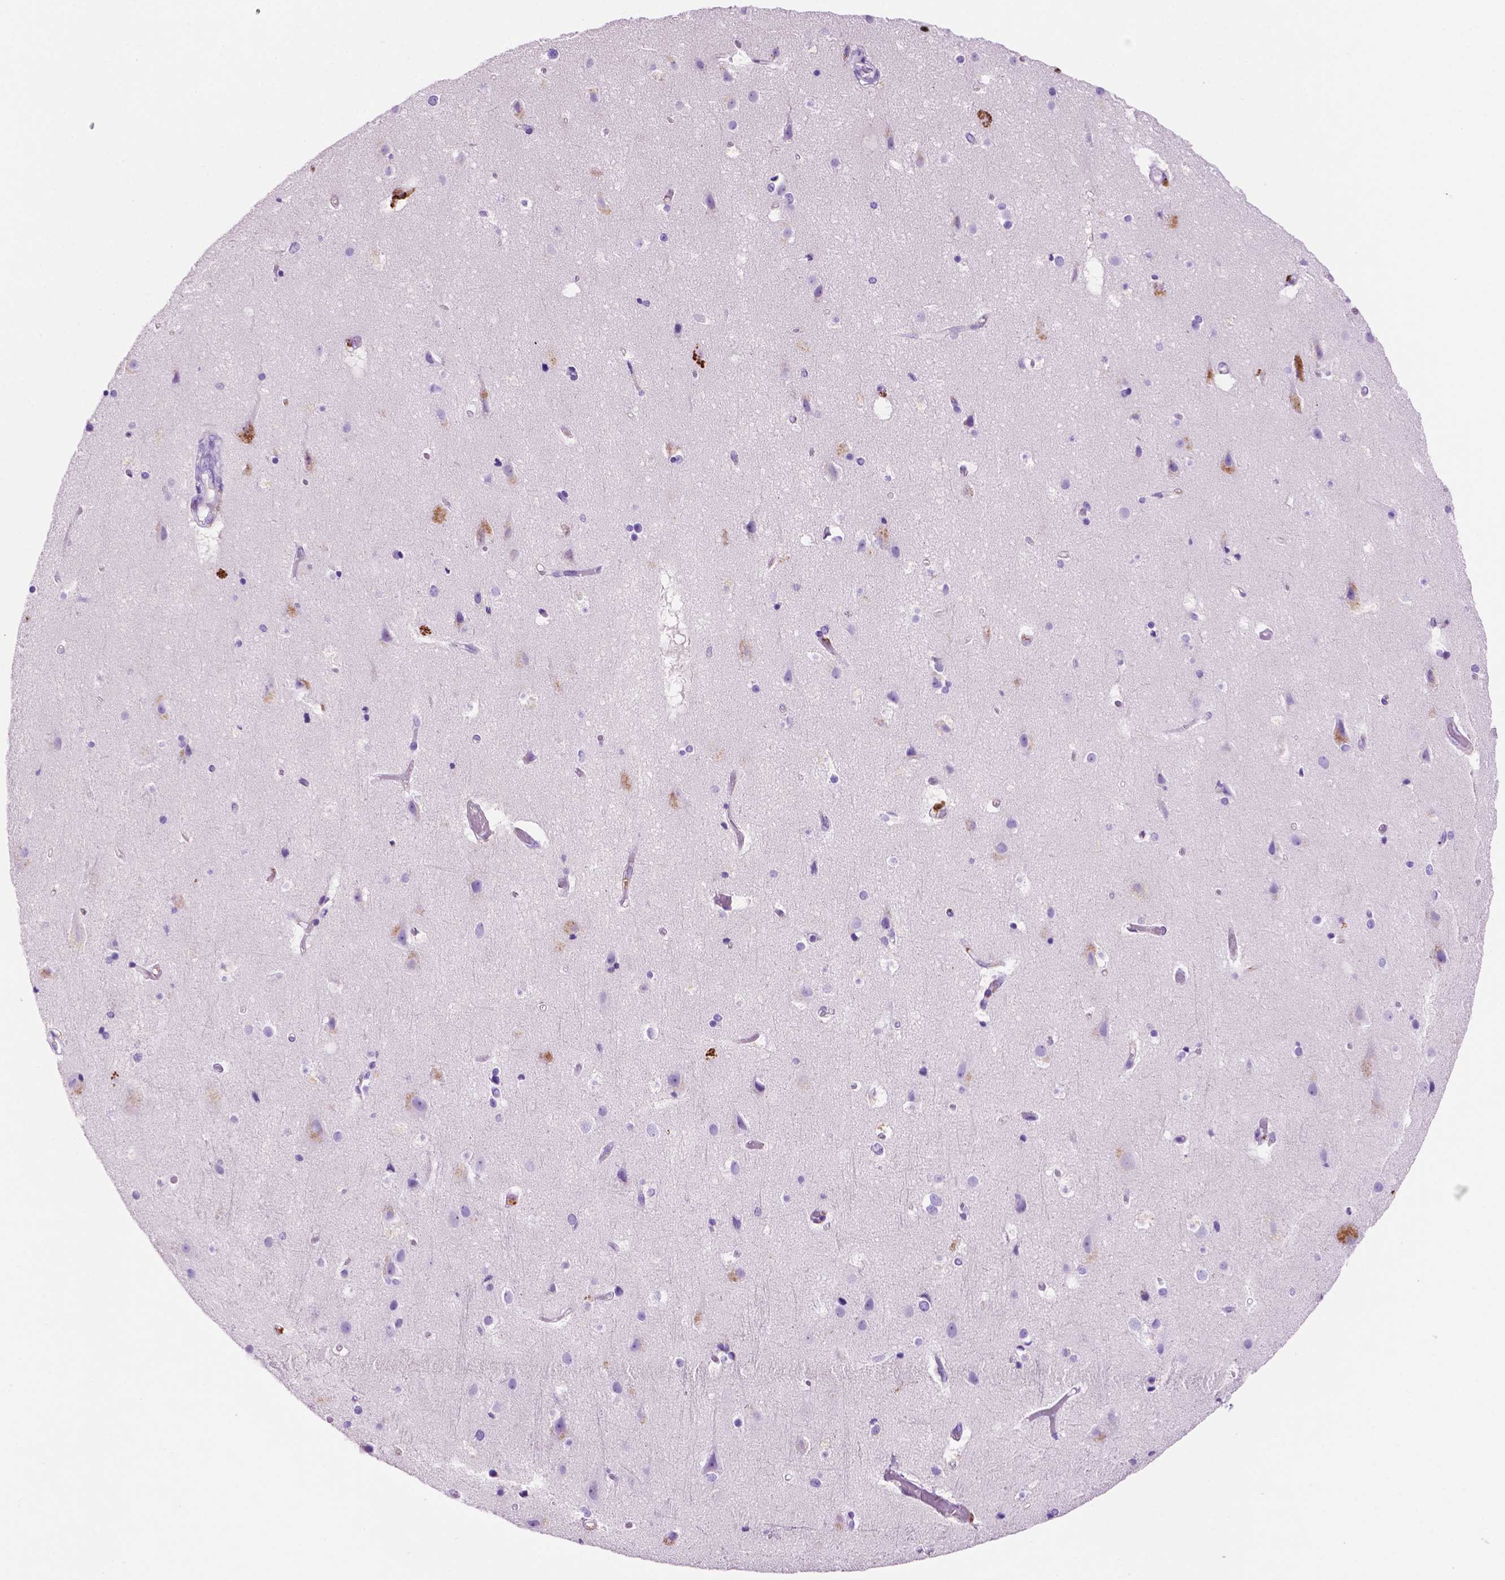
{"staining": {"intensity": "negative", "quantity": "none", "location": "none"}, "tissue": "cerebral cortex", "cell_type": "Endothelial cells", "image_type": "normal", "snomed": [{"axis": "morphology", "description": "Normal tissue, NOS"}, {"axis": "topography", "description": "Cerebral cortex"}], "caption": "Benign cerebral cortex was stained to show a protein in brown. There is no significant positivity in endothelial cells. (DAB IHC with hematoxylin counter stain).", "gene": "FOXB2", "patient": {"sex": "female", "age": 52}}